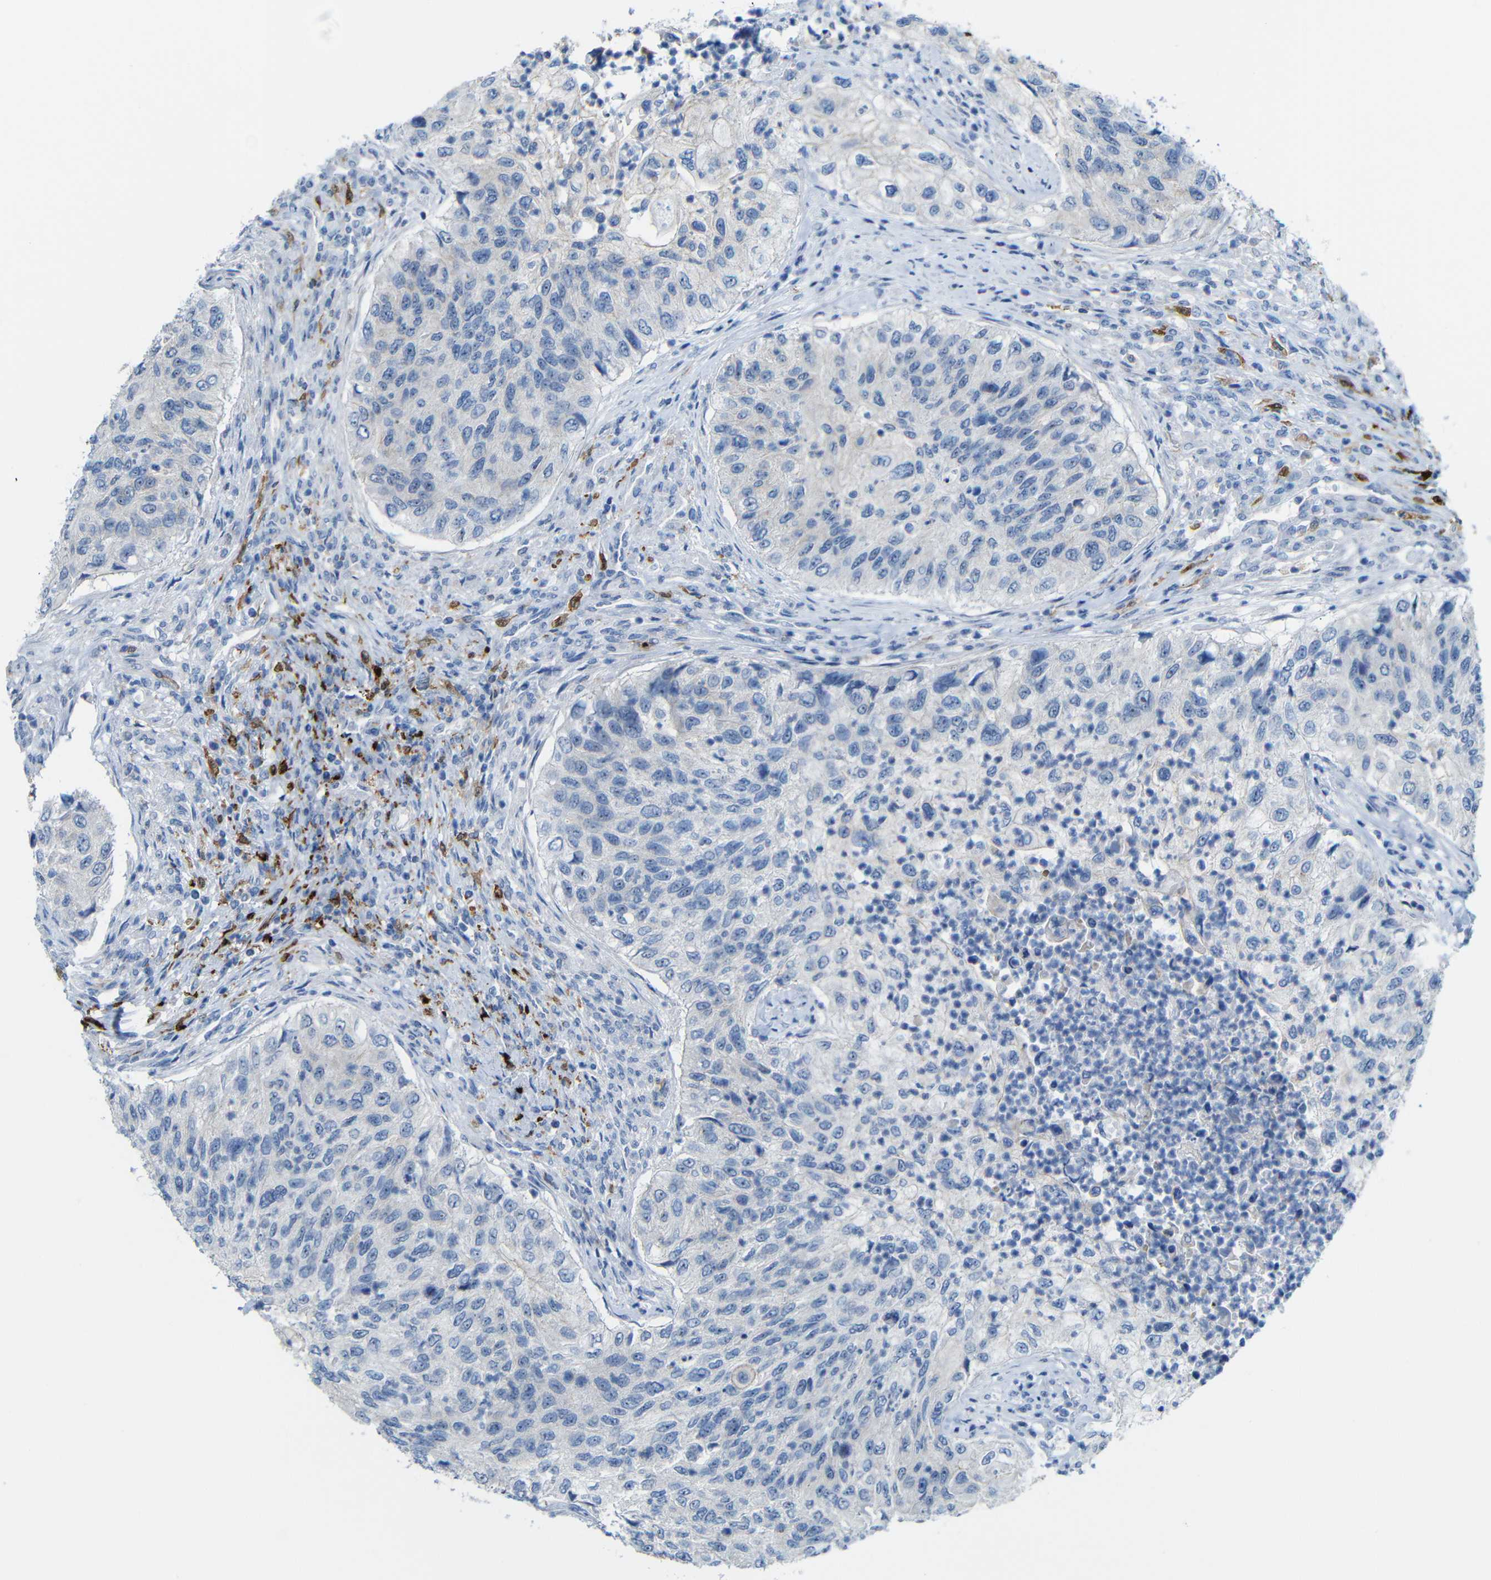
{"staining": {"intensity": "negative", "quantity": "none", "location": "none"}, "tissue": "urothelial cancer", "cell_type": "Tumor cells", "image_type": "cancer", "snomed": [{"axis": "morphology", "description": "Urothelial carcinoma, High grade"}, {"axis": "topography", "description": "Urinary bladder"}], "caption": "The IHC micrograph has no significant staining in tumor cells of urothelial cancer tissue. (Stains: DAB (3,3'-diaminobenzidine) immunohistochemistry (IHC) with hematoxylin counter stain, Microscopy: brightfield microscopy at high magnification).", "gene": "C1orf210", "patient": {"sex": "female", "age": 60}}